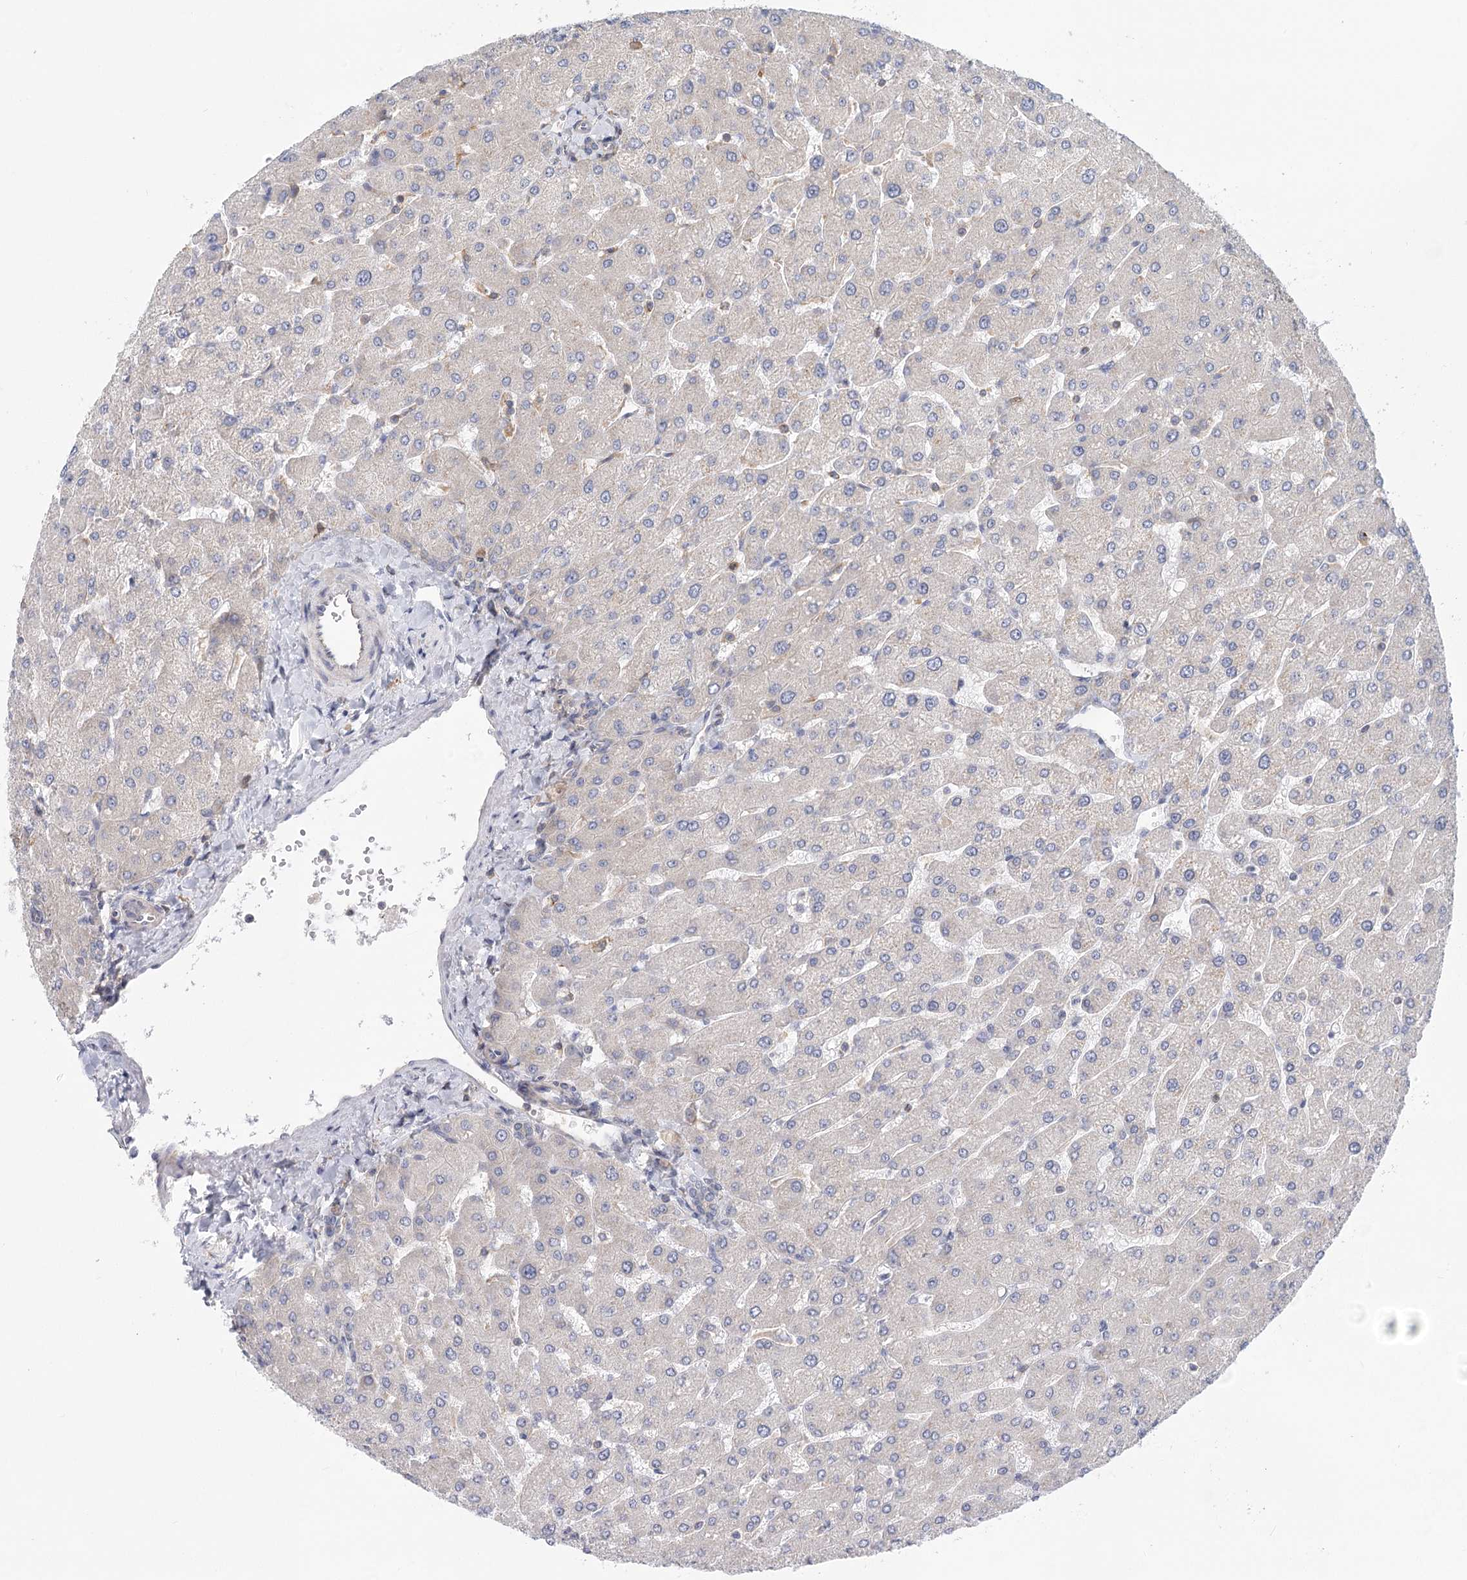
{"staining": {"intensity": "negative", "quantity": "none", "location": "none"}, "tissue": "liver", "cell_type": "Cholangiocytes", "image_type": "normal", "snomed": [{"axis": "morphology", "description": "Normal tissue, NOS"}, {"axis": "topography", "description": "Liver"}], "caption": "Photomicrograph shows no significant protein positivity in cholangiocytes of unremarkable liver.", "gene": "UMPS", "patient": {"sex": "male", "age": 55}}